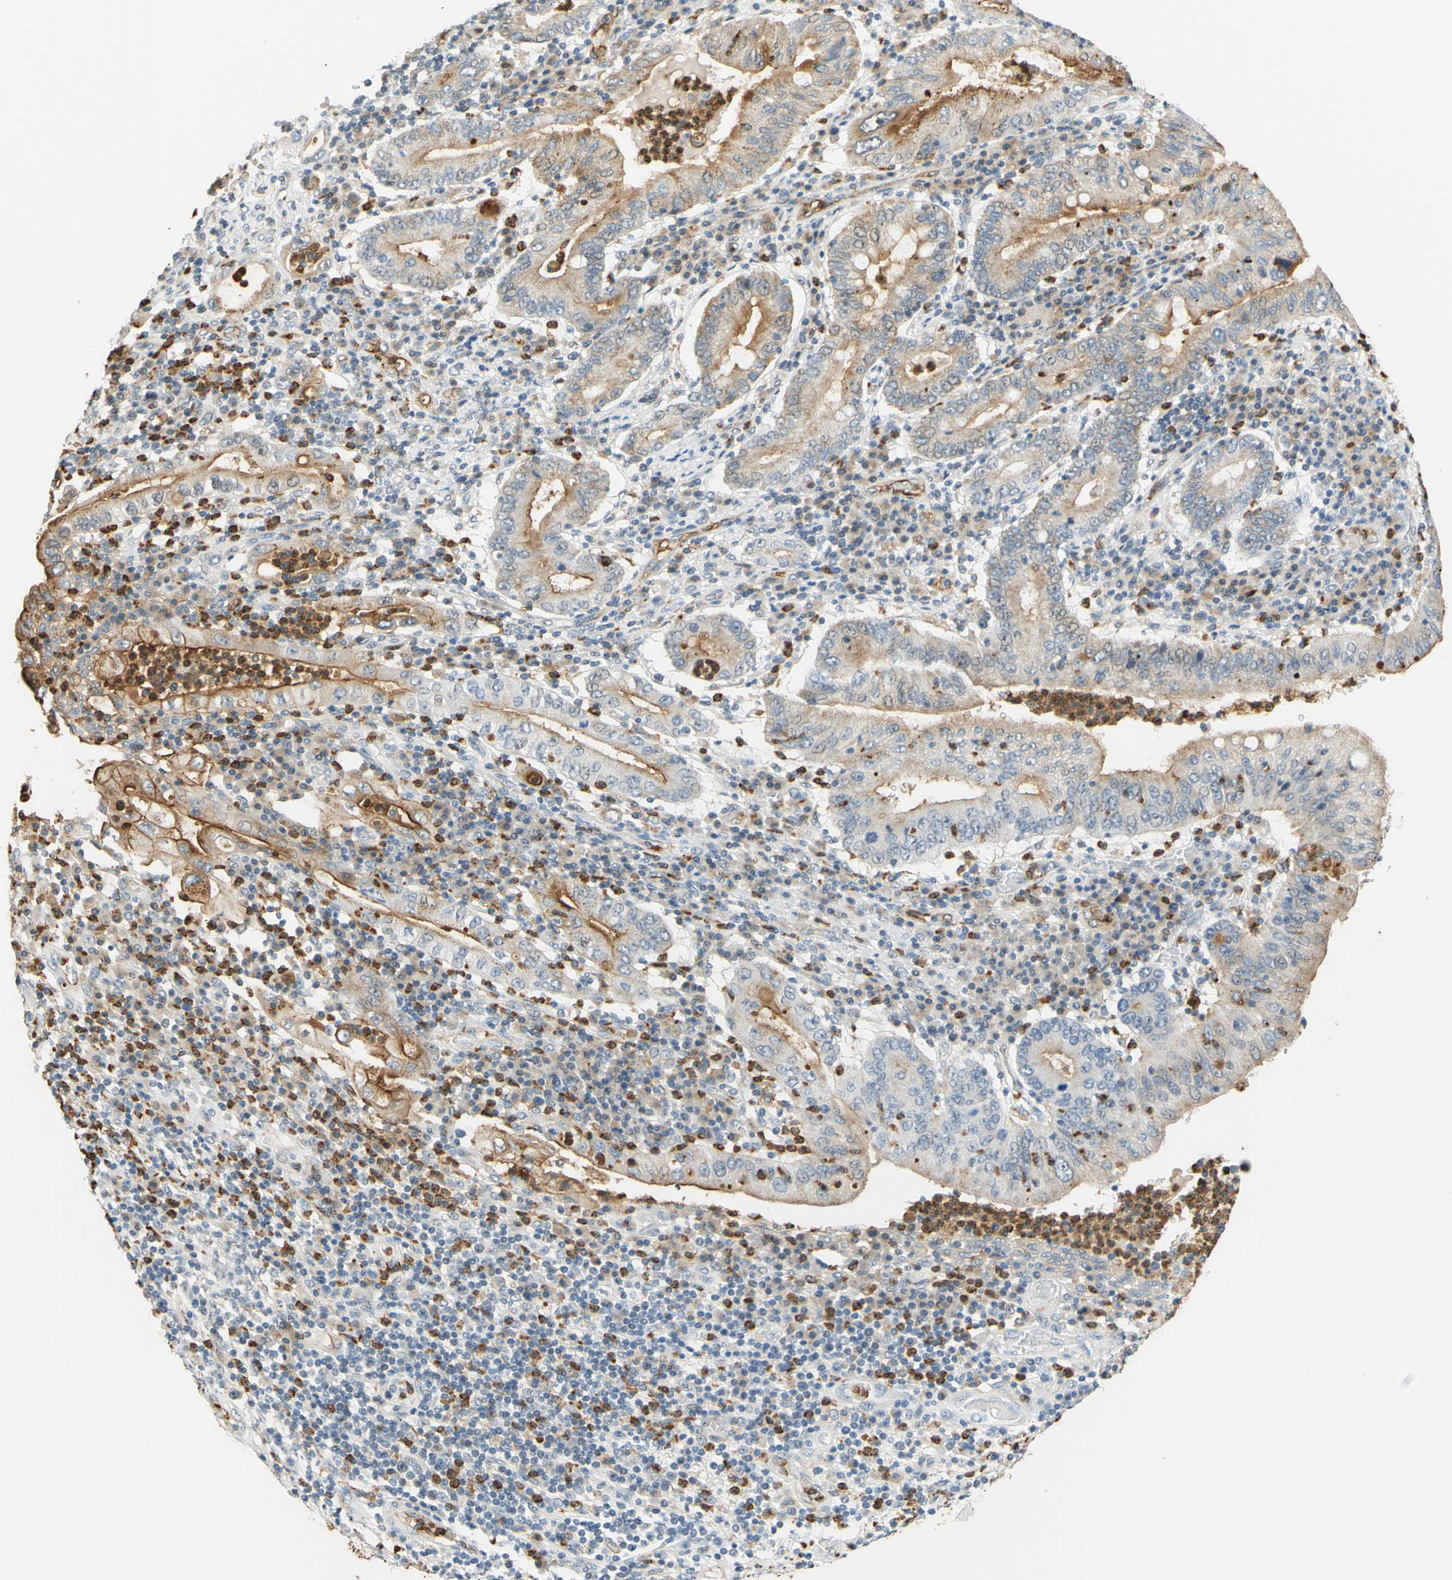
{"staining": {"intensity": "weak", "quantity": ">75%", "location": "cytoplasmic/membranous"}, "tissue": "stomach cancer", "cell_type": "Tumor cells", "image_type": "cancer", "snomed": [{"axis": "morphology", "description": "Normal tissue, NOS"}, {"axis": "morphology", "description": "Adenocarcinoma, NOS"}, {"axis": "topography", "description": "Esophagus"}, {"axis": "topography", "description": "Stomach, upper"}, {"axis": "topography", "description": "Peripheral nerve tissue"}], "caption": "Protein staining exhibits weak cytoplasmic/membranous positivity in about >75% of tumor cells in adenocarcinoma (stomach). (IHC, brightfield microscopy, high magnification).", "gene": "TREM2", "patient": {"sex": "male", "age": 62}}